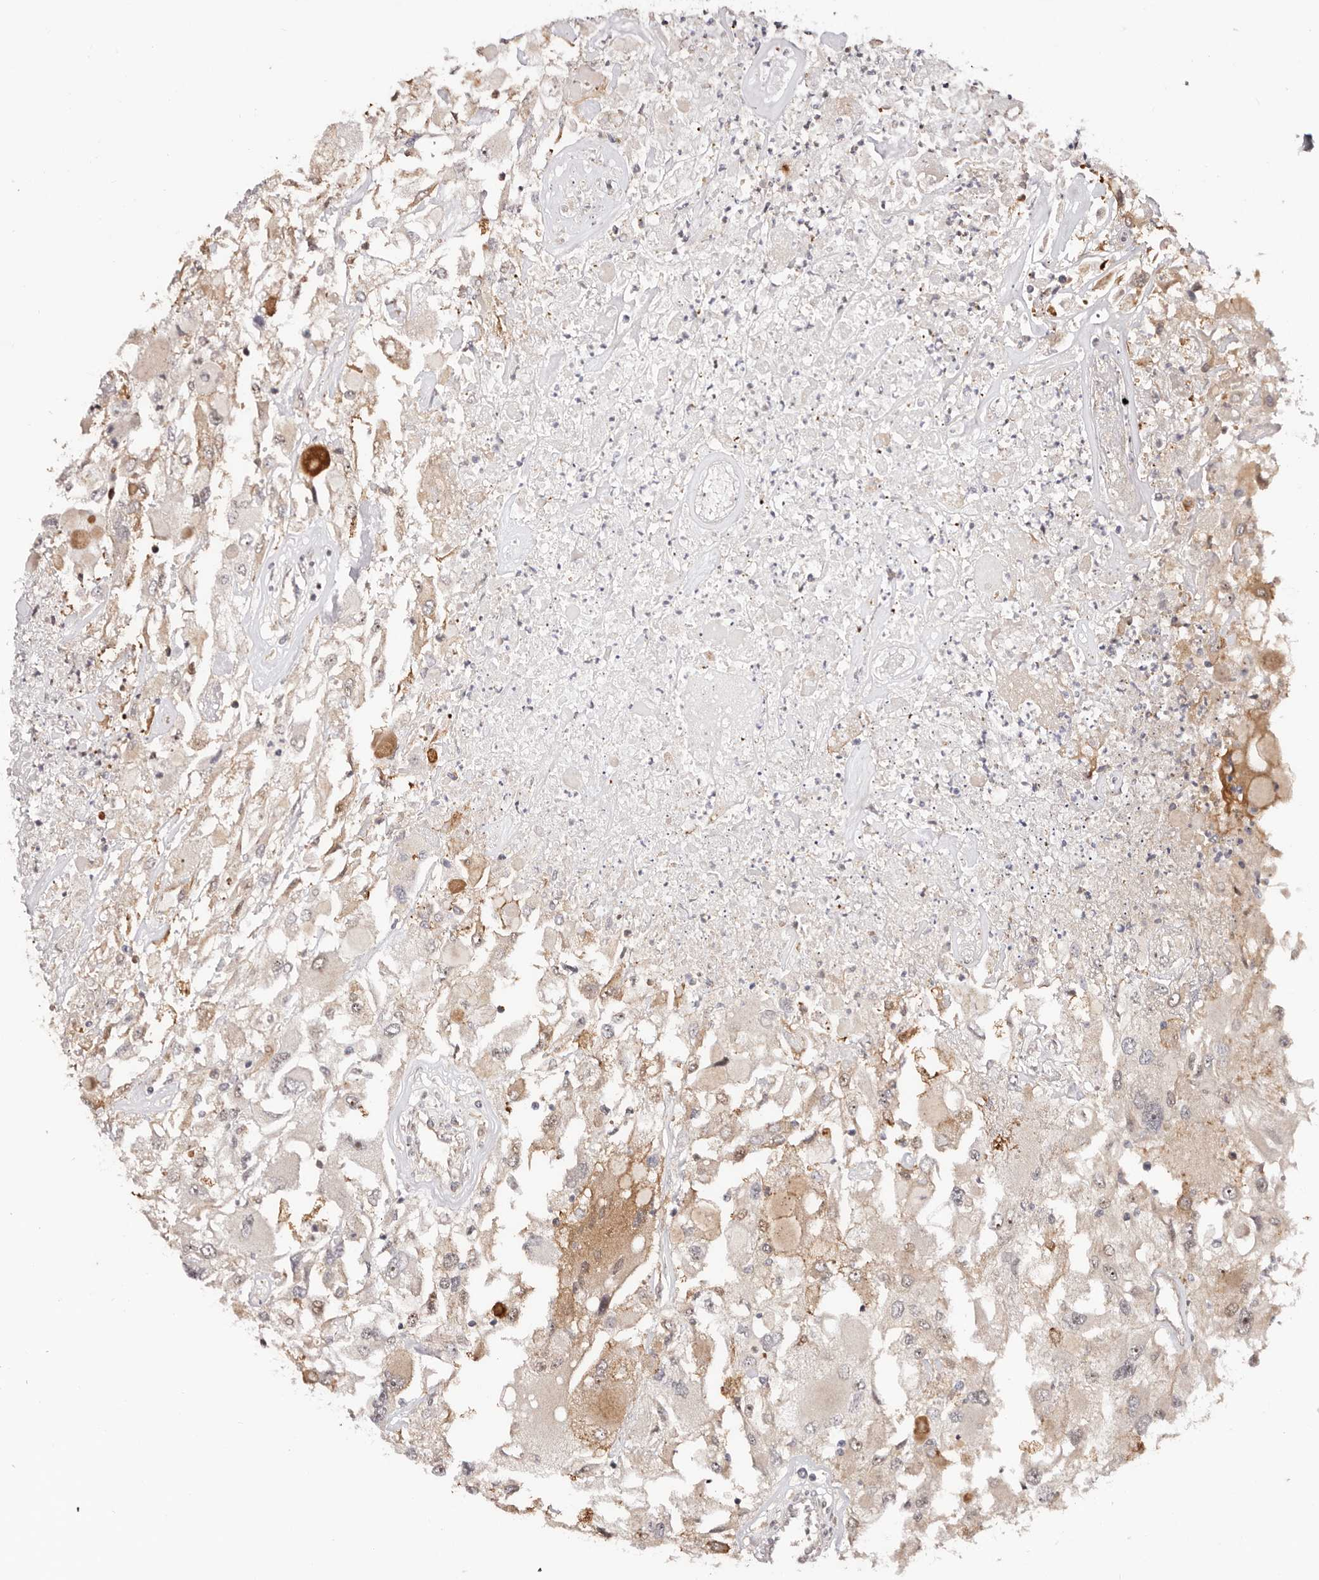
{"staining": {"intensity": "moderate", "quantity": "25%-75%", "location": "cytoplasmic/membranous"}, "tissue": "renal cancer", "cell_type": "Tumor cells", "image_type": "cancer", "snomed": [{"axis": "morphology", "description": "Adenocarcinoma, NOS"}, {"axis": "topography", "description": "Kidney"}], "caption": "Immunohistochemistry of human renal cancer (adenocarcinoma) displays medium levels of moderate cytoplasmic/membranous staining in approximately 25%-75% of tumor cells. (Brightfield microscopy of DAB IHC at high magnification).", "gene": "ODF2L", "patient": {"sex": "female", "age": 52}}